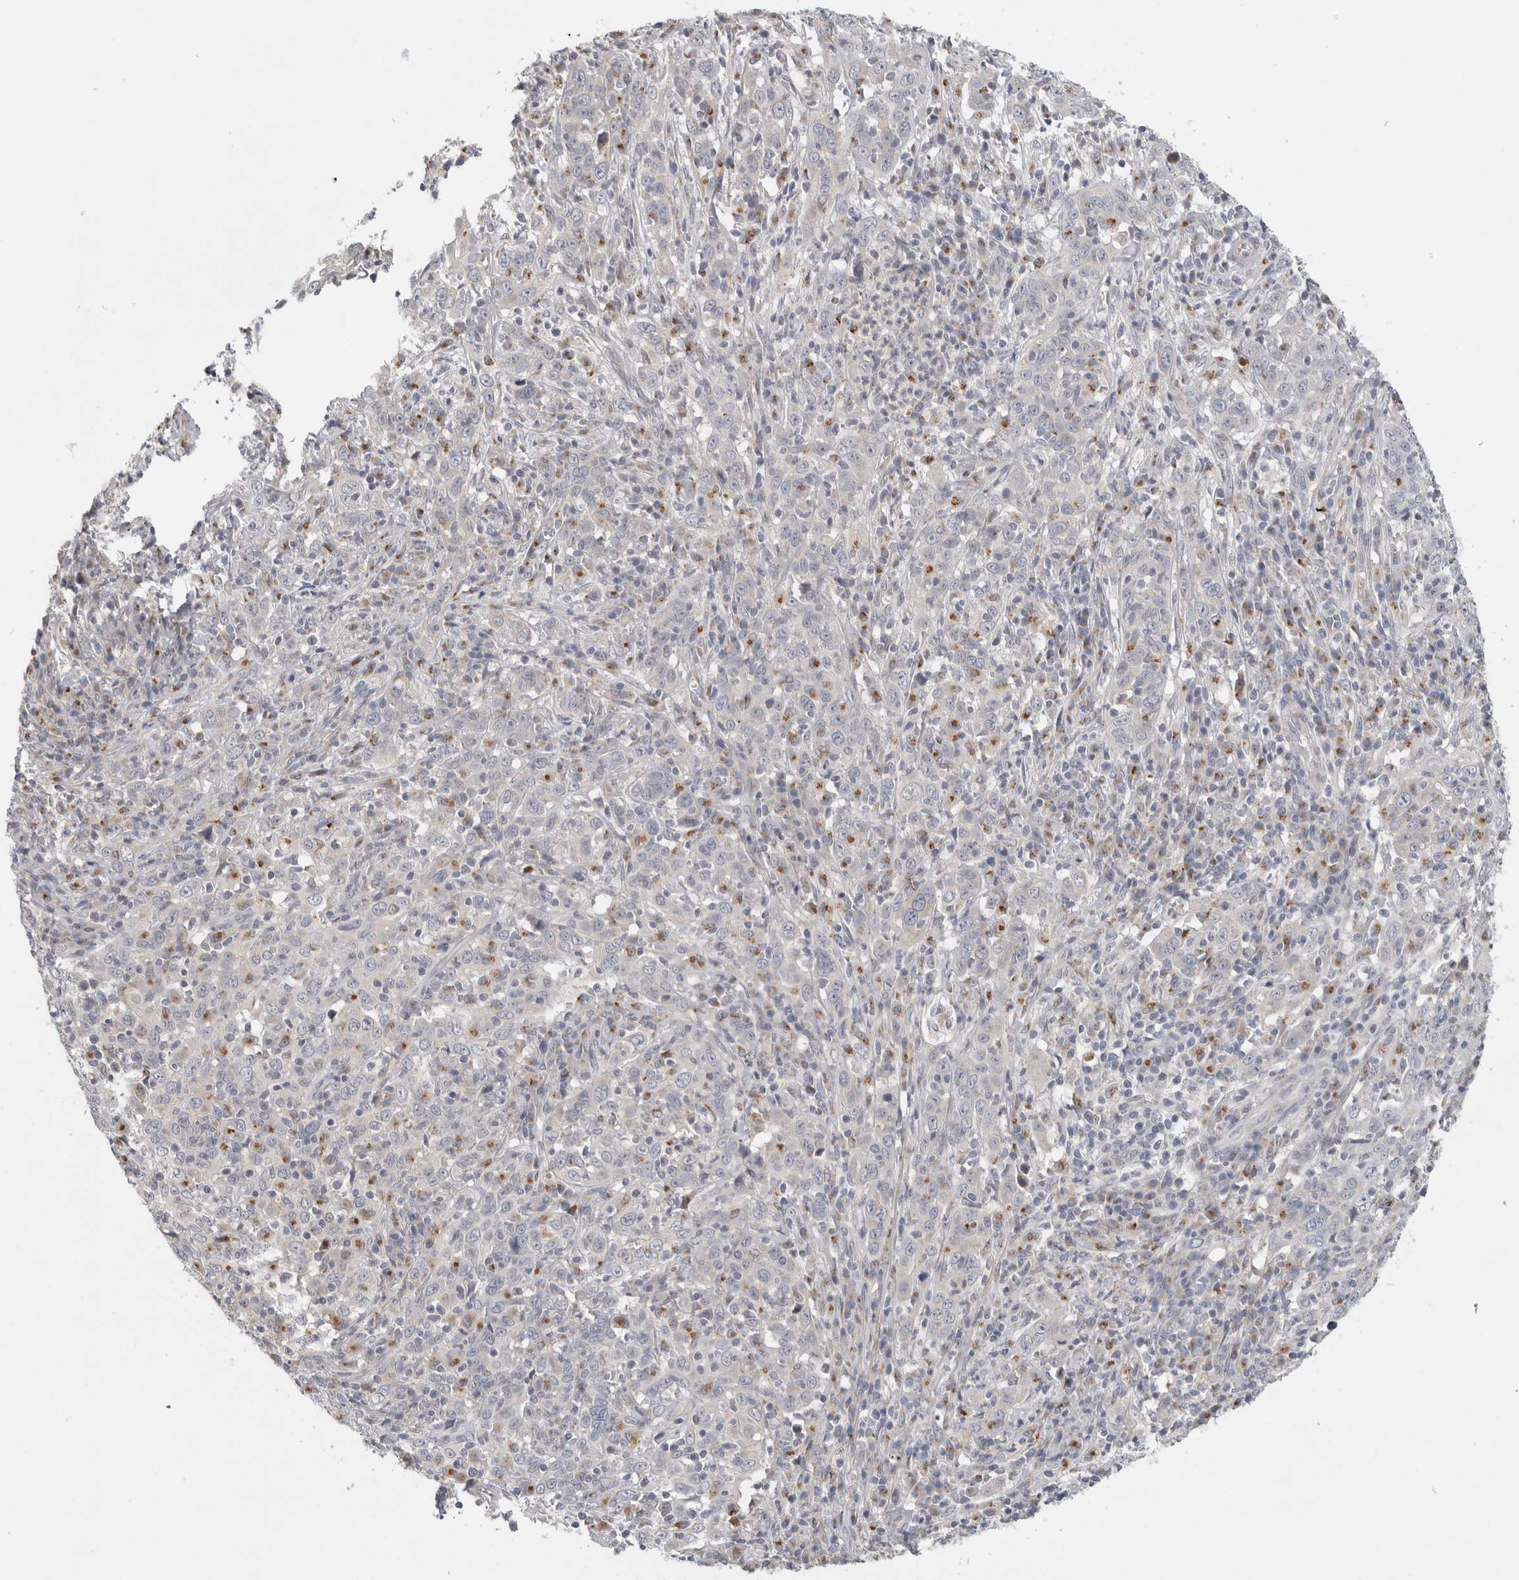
{"staining": {"intensity": "strong", "quantity": "25%-75%", "location": "cytoplasmic/membranous"}, "tissue": "cervical cancer", "cell_type": "Tumor cells", "image_type": "cancer", "snomed": [{"axis": "morphology", "description": "Squamous cell carcinoma, NOS"}, {"axis": "topography", "description": "Cervix"}], "caption": "A histopathology image showing strong cytoplasmic/membranous staining in approximately 25%-75% of tumor cells in cervical cancer, as visualized by brown immunohistochemical staining.", "gene": "MGAT1", "patient": {"sex": "female", "age": 46}}